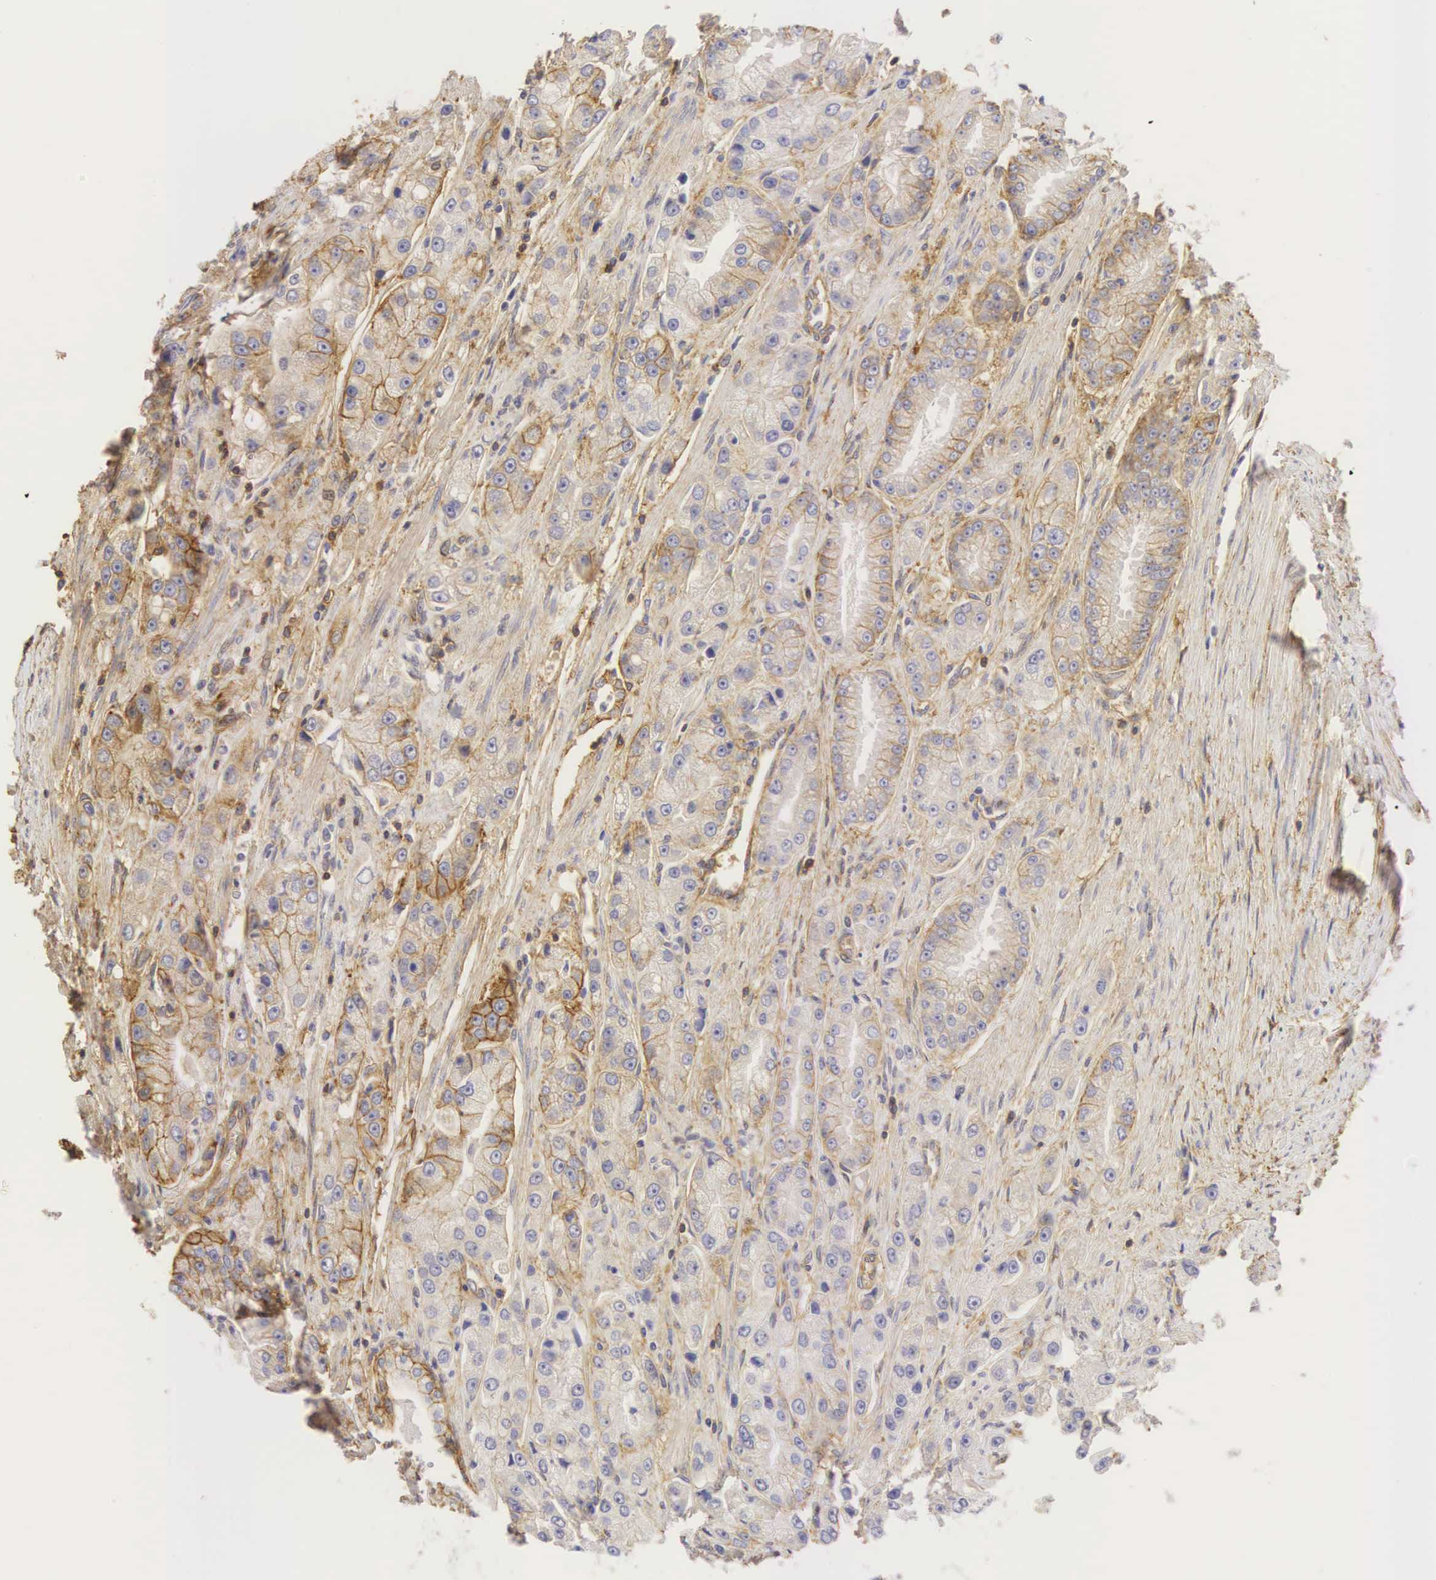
{"staining": {"intensity": "moderate", "quantity": "25%-75%", "location": "cytoplasmic/membranous"}, "tissue": "prostate cancer", "cell_type": "Tumor cells", "image_type": "cancer", "snomed": [{"axis": "morphology", "description": "Adenocarcinoma, Medium grade"}, {"axis": "topography", "description": "Prostate"}], "caption": "An image of human prostate cancer (medium-grade adenocarcinoma) stained for a protein shows moderate cytoplasmic/membranous brown staining in tumor cells.", "gene": "CD99", "patient": {"sex": "male", "age": 72}}